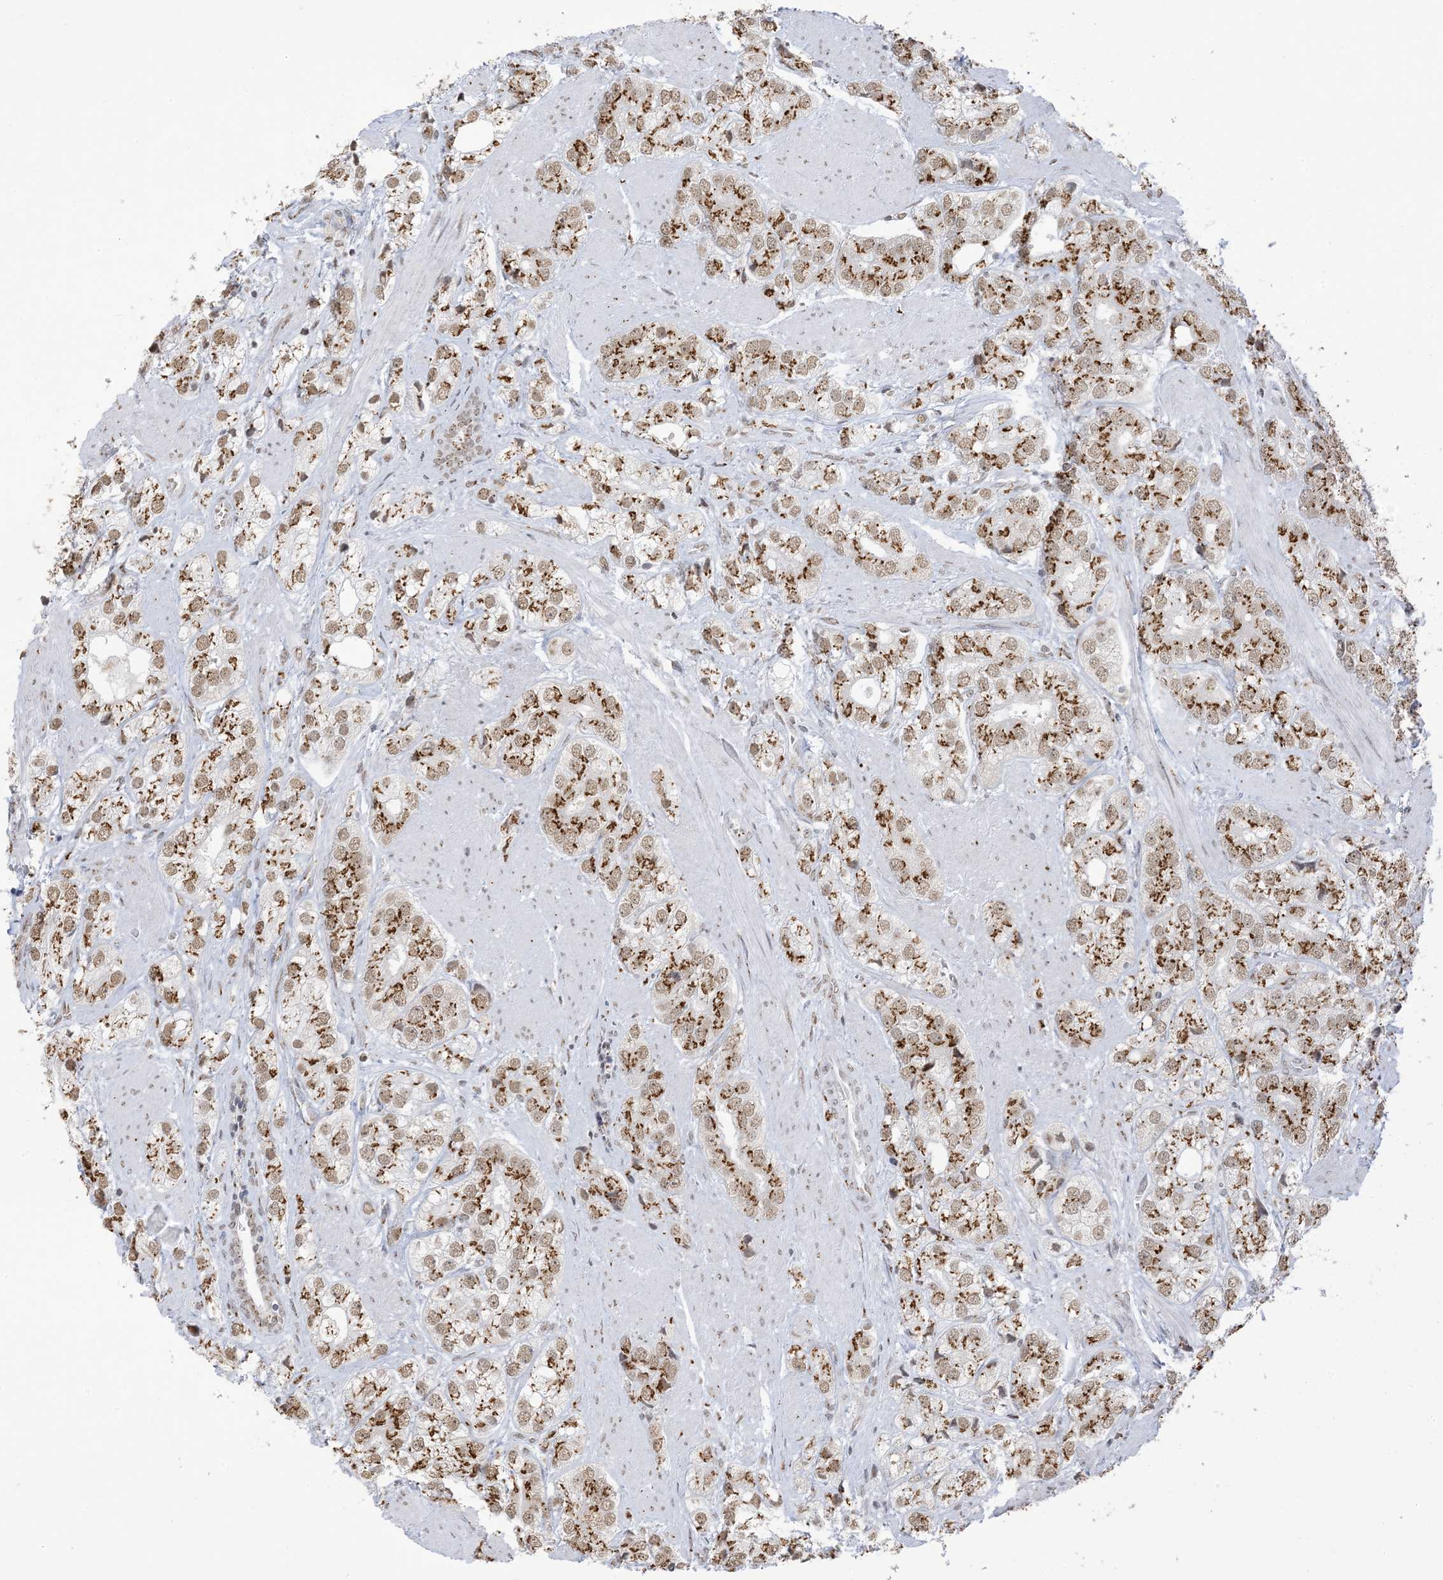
{"staining": {"intensity": "moderate", "quantity": ">75%", "location": "cytoplasmic/membranous,nuclear"}, "tissue": "prostate cancer", "cell_type": "Tumor cells", "image_type": "cancer", "snomed": [{"axis": "morphology", "description": "Adenocarcinoma, High grade"}, {"axis": "topography", "description": "Prostate"}], "caption": "The photomicrograph displays staining of high-grade adenocarcinoma (prostate), revealing moderate cytoplasmic/membranous and nuclear protein positivity (brown color) within tumor cells.", "gene": "GPR107", "patient": {"sex": "male", "age": 50}}